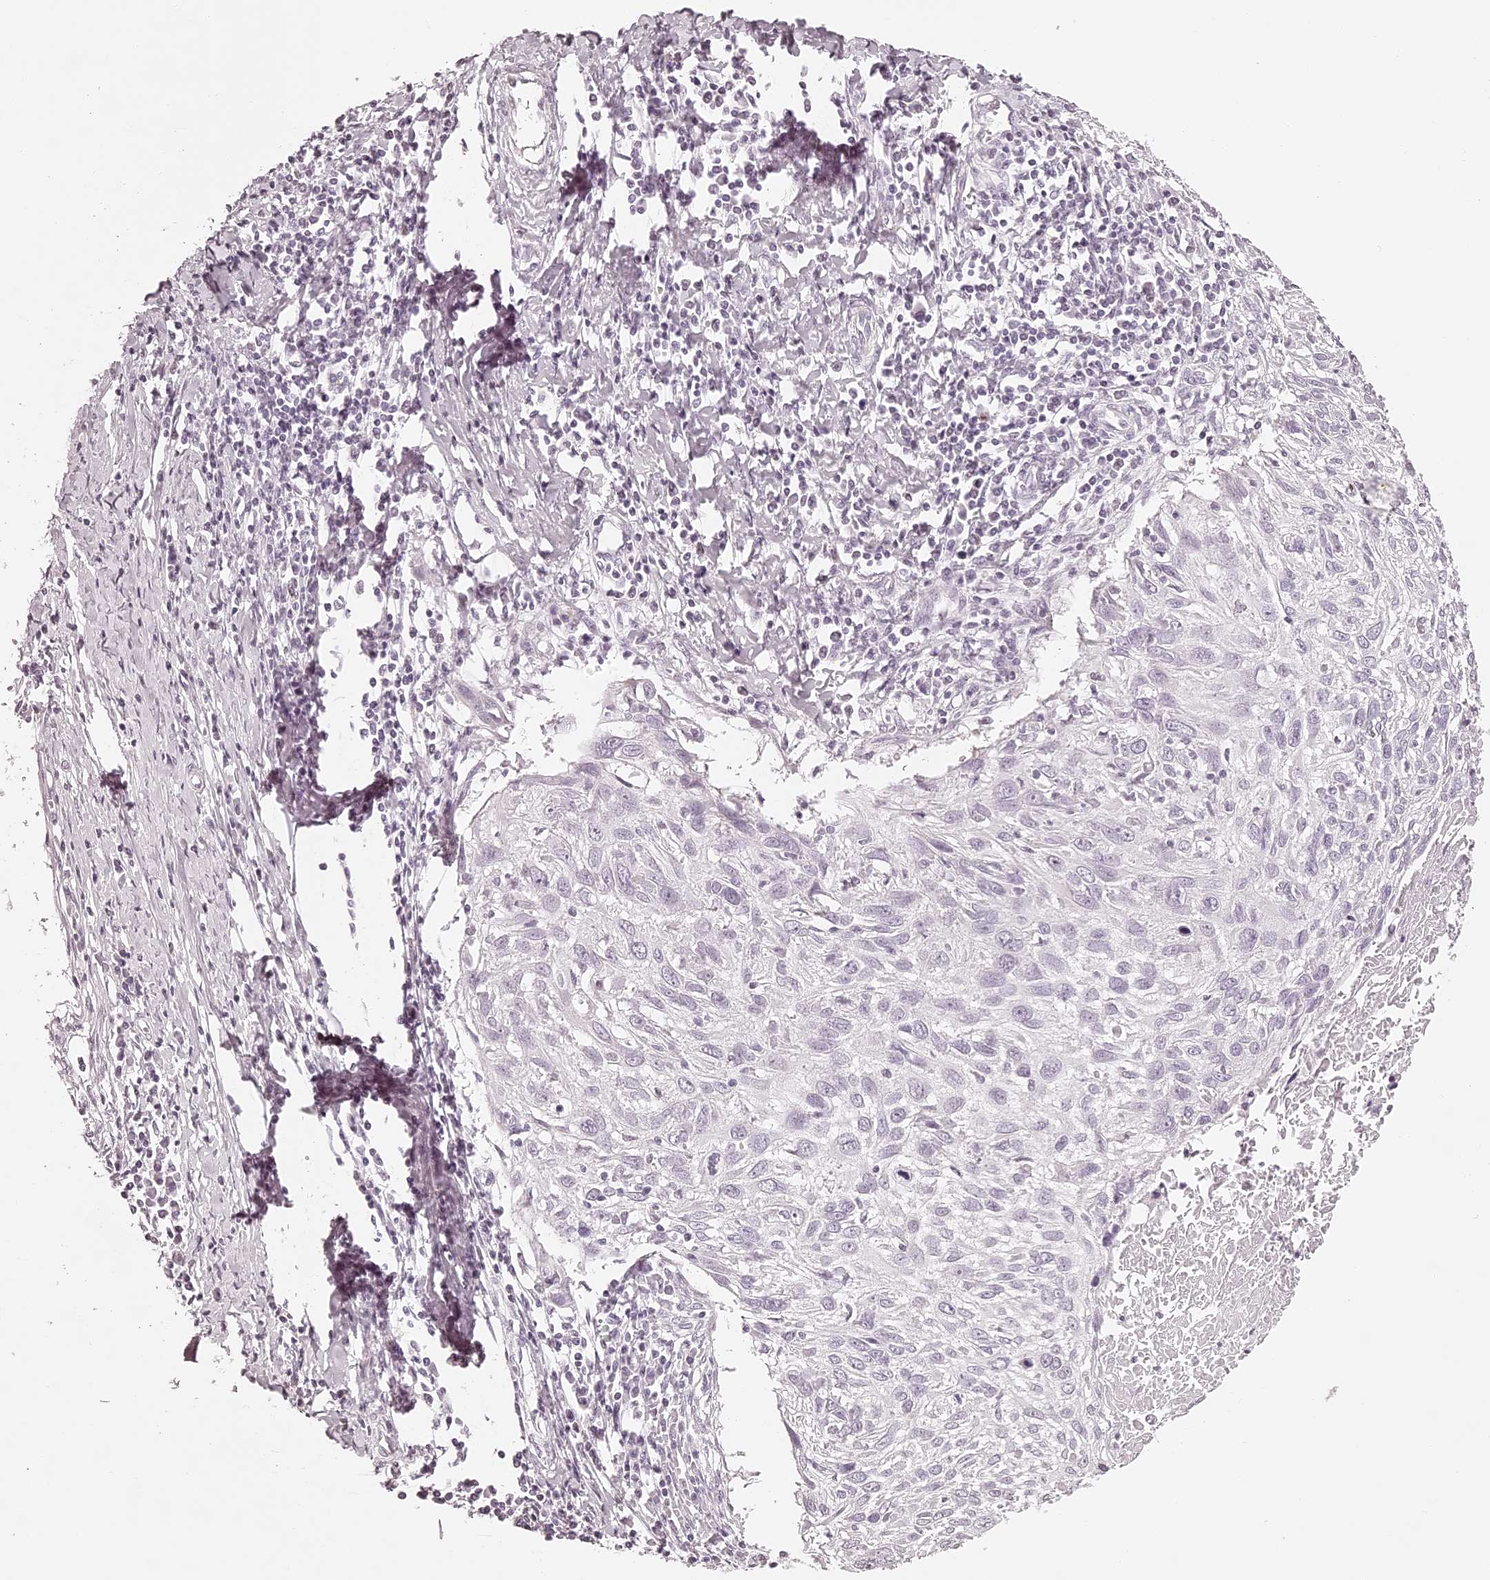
{"staining": {"intensity": "negative", "quantity": "none", "location": "none"}, "tissue": "cervical cancer", "cell_type": "Tumor cells", "image_type": "cancer", "snomed": [{"axis": "morphology", "description": "Squamous cell carcinoma, NOS"}, {"axis": "topography", "description": "Cervix"}], "caption": "Immunohistochemistry (IHC) image of human cervical cancer stained for a protein (brown), which reveals no staining in tumor cells.", "gene": "ELAPOR1", "patient": {"sex": "female", "age": 51}}